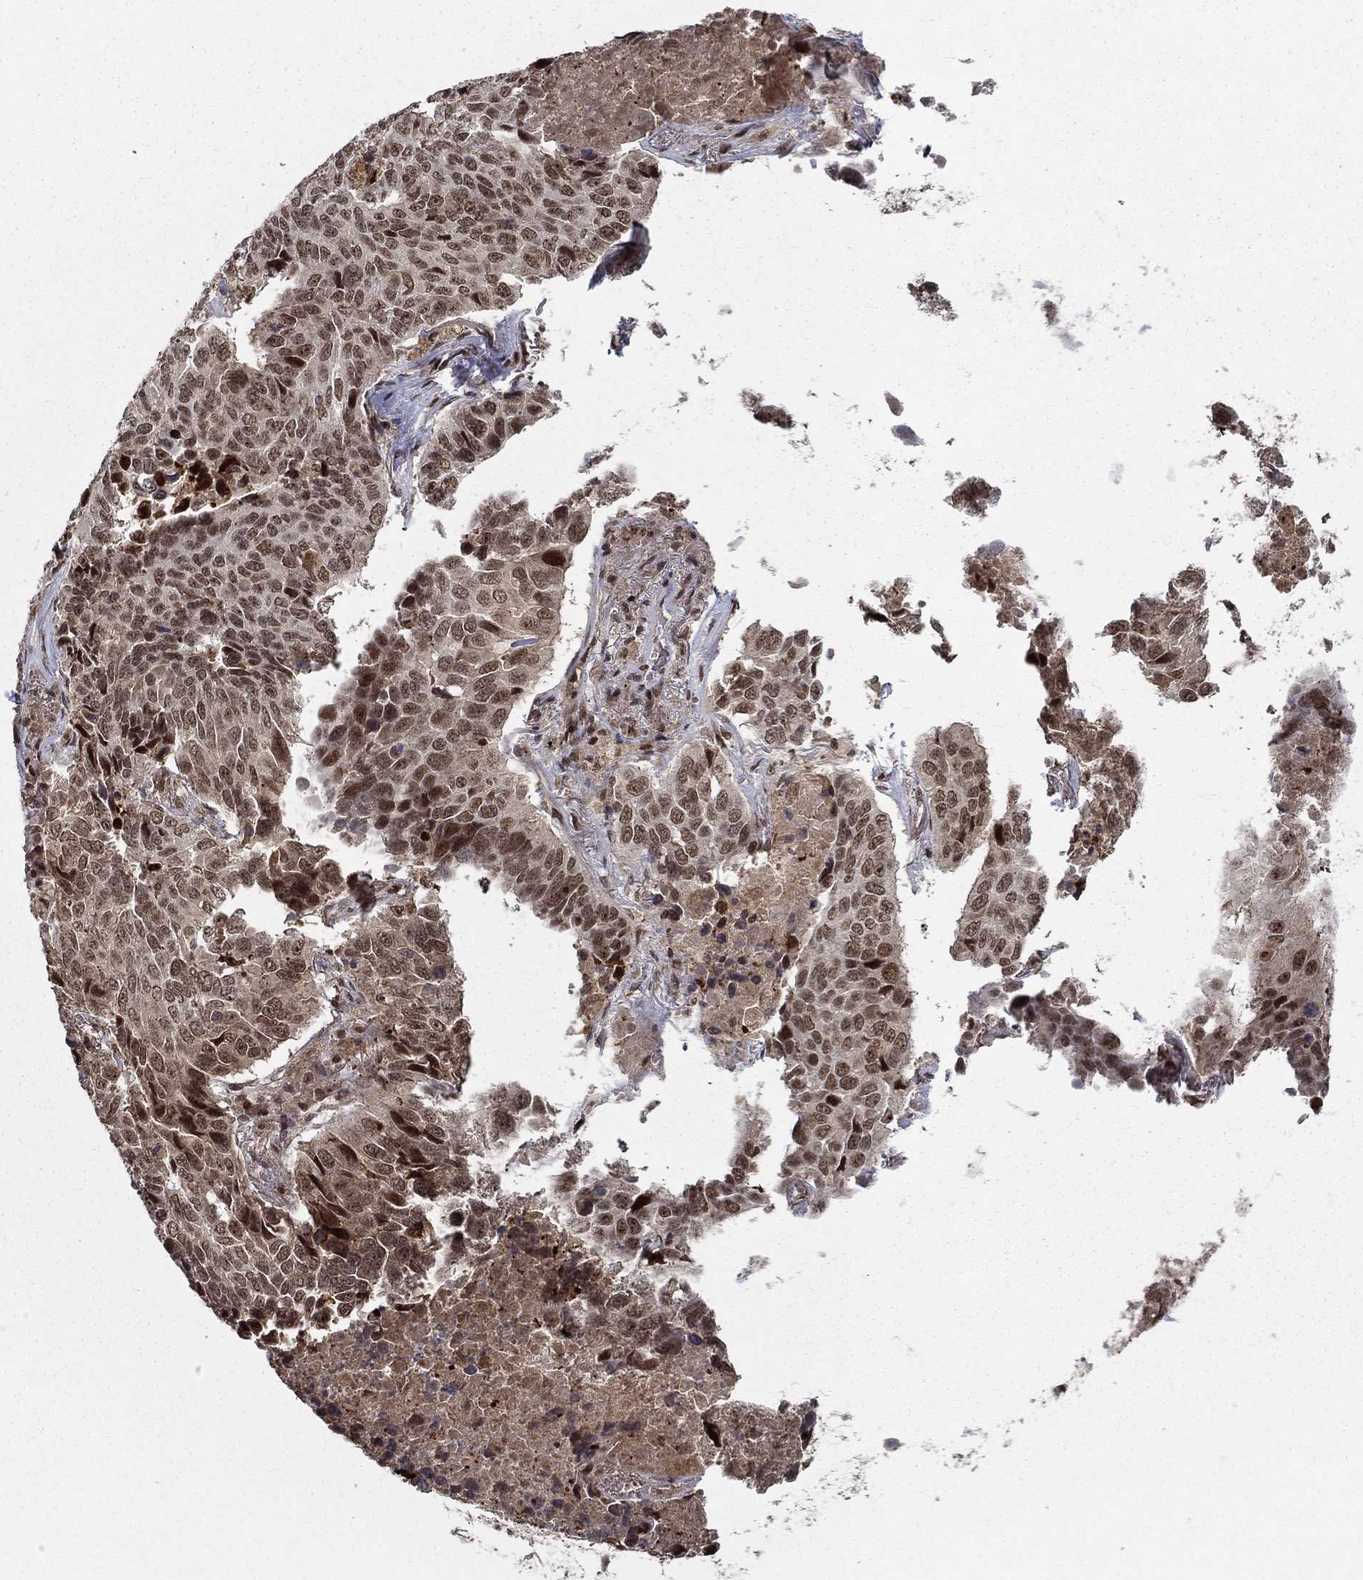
{"staining": {"intensity": "moderate", "quantity": ">75%", "location": "nuclear"}, "tissue": "lung cancer", "cell_type": "Tumor cells", "image_type": "cancer", "snomed": [{"axis": "morphology", "description": "Normal tissue, NOS"}, {"axis": "morphology", "description": "Squamous cell carcinoma, NOS"}, {"axis": "topography", "description": "Bronchus"}, {"axis": "topography", "description": "Lung"}], "caption": "Lung squamous cell carcinoma stained for a protein (brown) shows moderate nuclear positive staining in about >75% of tumor cells.", "gene": "CDCA7L", "patient": {"sex": "male", "age": 64}}